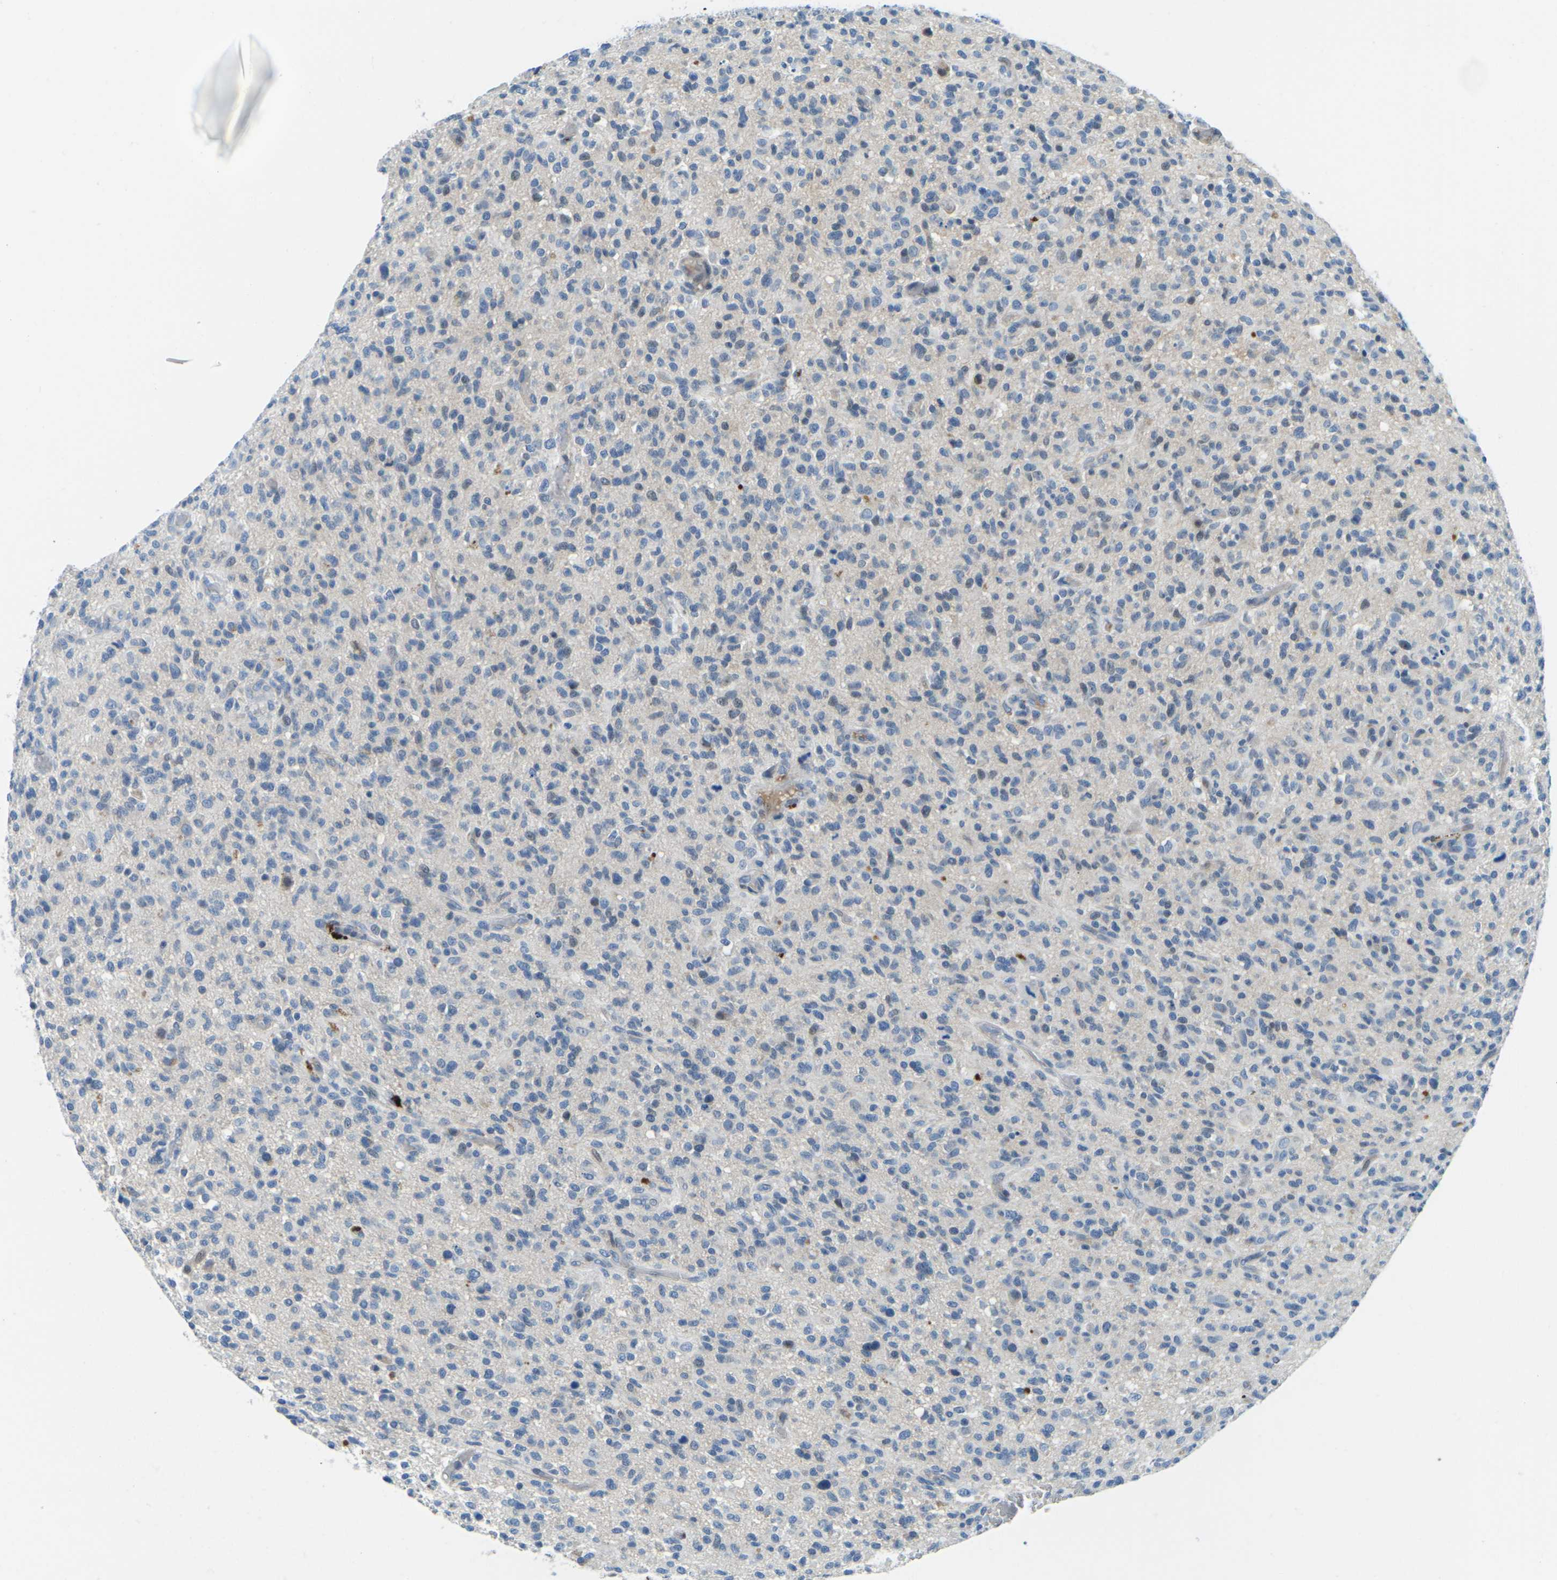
{"staining": {"intensity": "negative", "quantity": "none", "location": "none"}, "tissue": "glioma", "cell_type": "Tumor cells", "image_type": "cancer", "snomed": [{"axis": "morphology", "description": "Glioma, malignant, High grade"}, {"axis": "topography", "description": "Brain"}], "caption": "This is an immunohistochemistry (IHC) histopathology image of malignant high-grade glioma. There is no staining in tumor cells.", "gene": "CFB", "patient": {"sex": "male", "age": 71}}